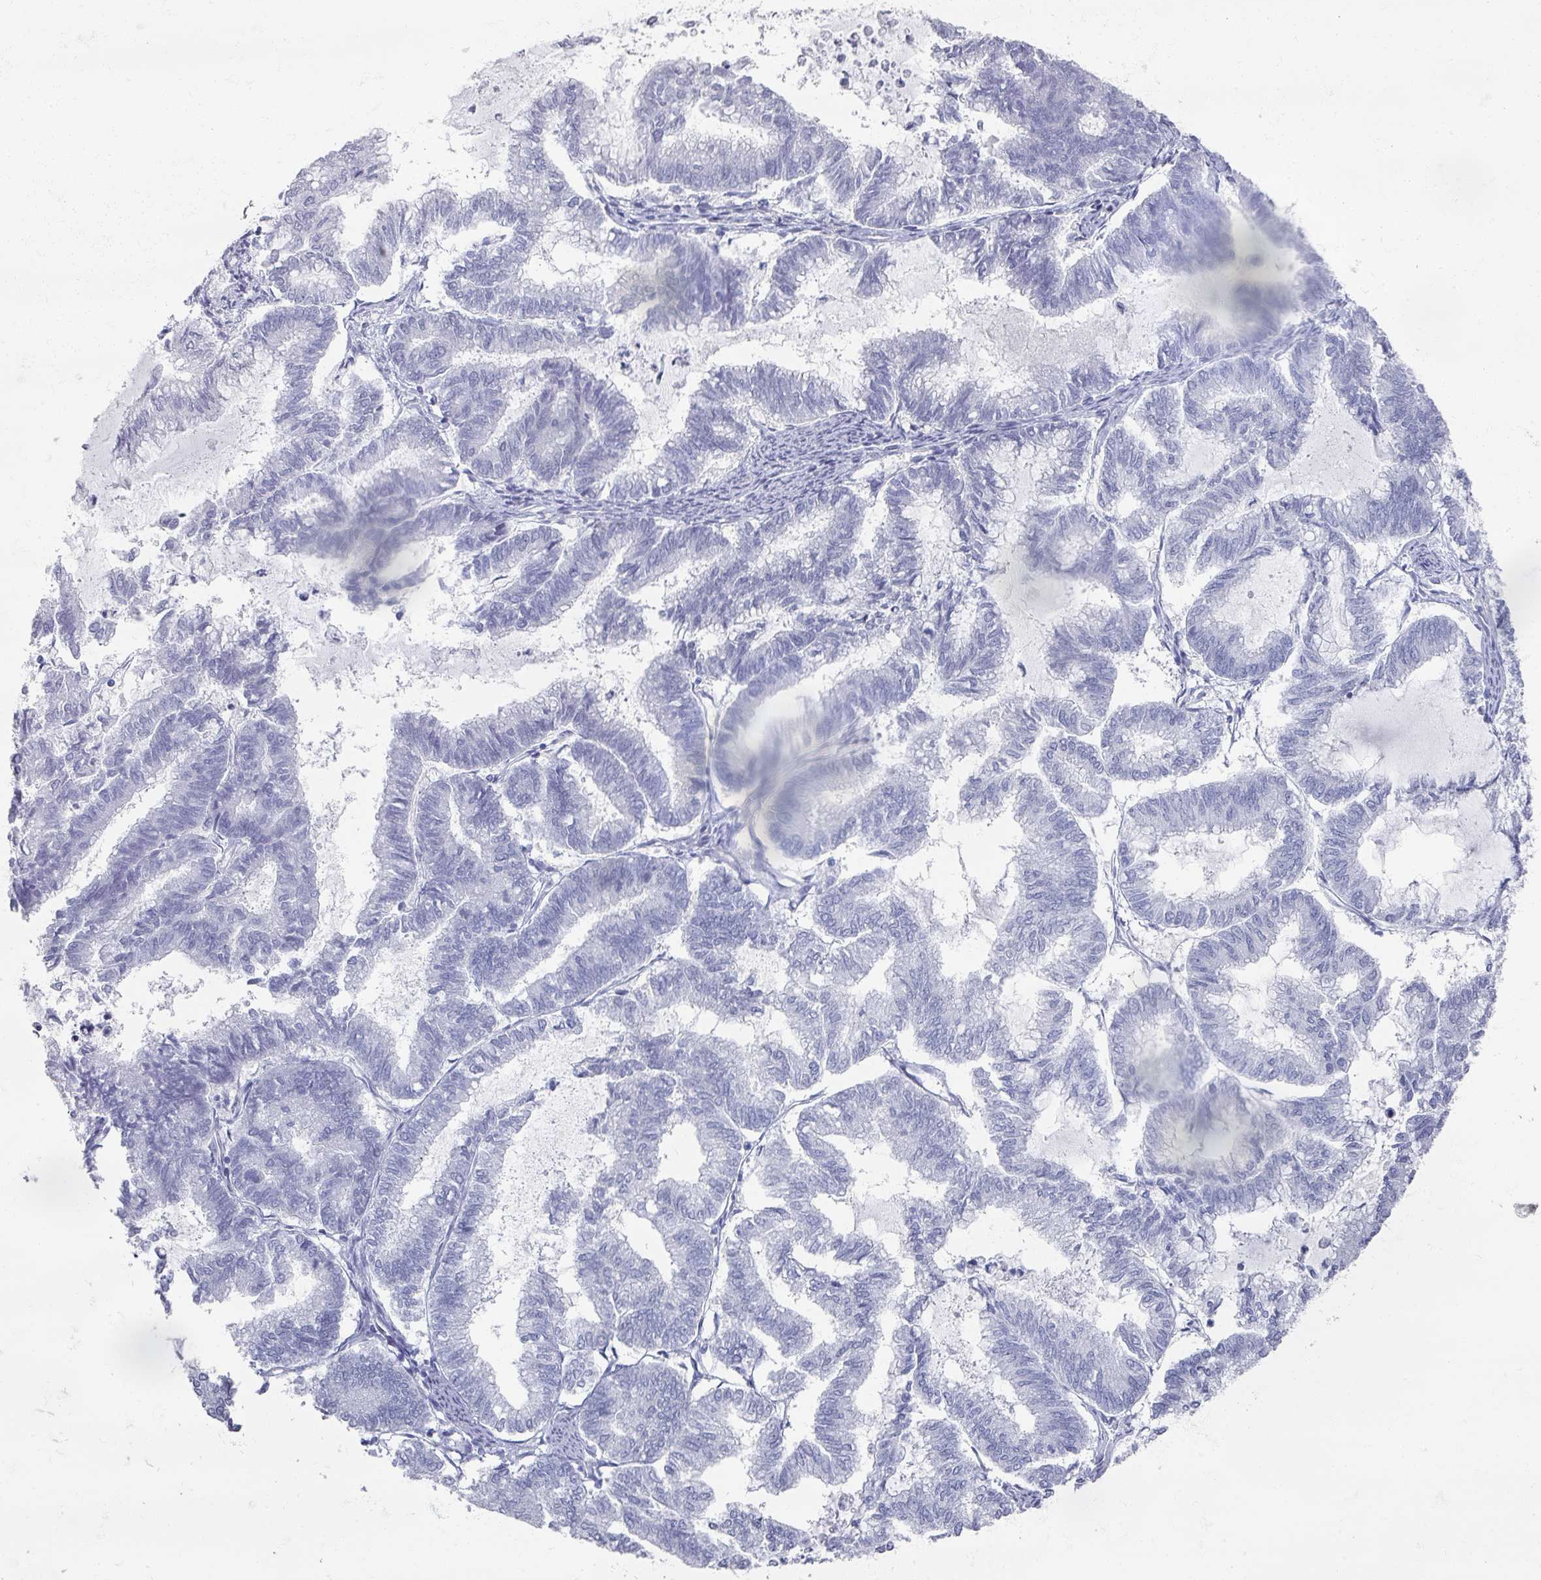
{"staining": {"intensity": "negative", "quantity": "none", "location": "none"}, "tissue": "endometrial cancer", "cell_type": "Tumor cells", "image_type": "cancer", "snomed": [{"axis": "morphology", "description": "Adenocarcinoma, NOS"}, {"axis": "topography", "description": "Endometrium"}], "caption": "High power microscopy image of an IHC histopathology image of endometrial adenocarcinoma, revealing no significant positivity in tumor cells.", "gene": "OMG", "patient": {"sex": "female", "age": 79}}